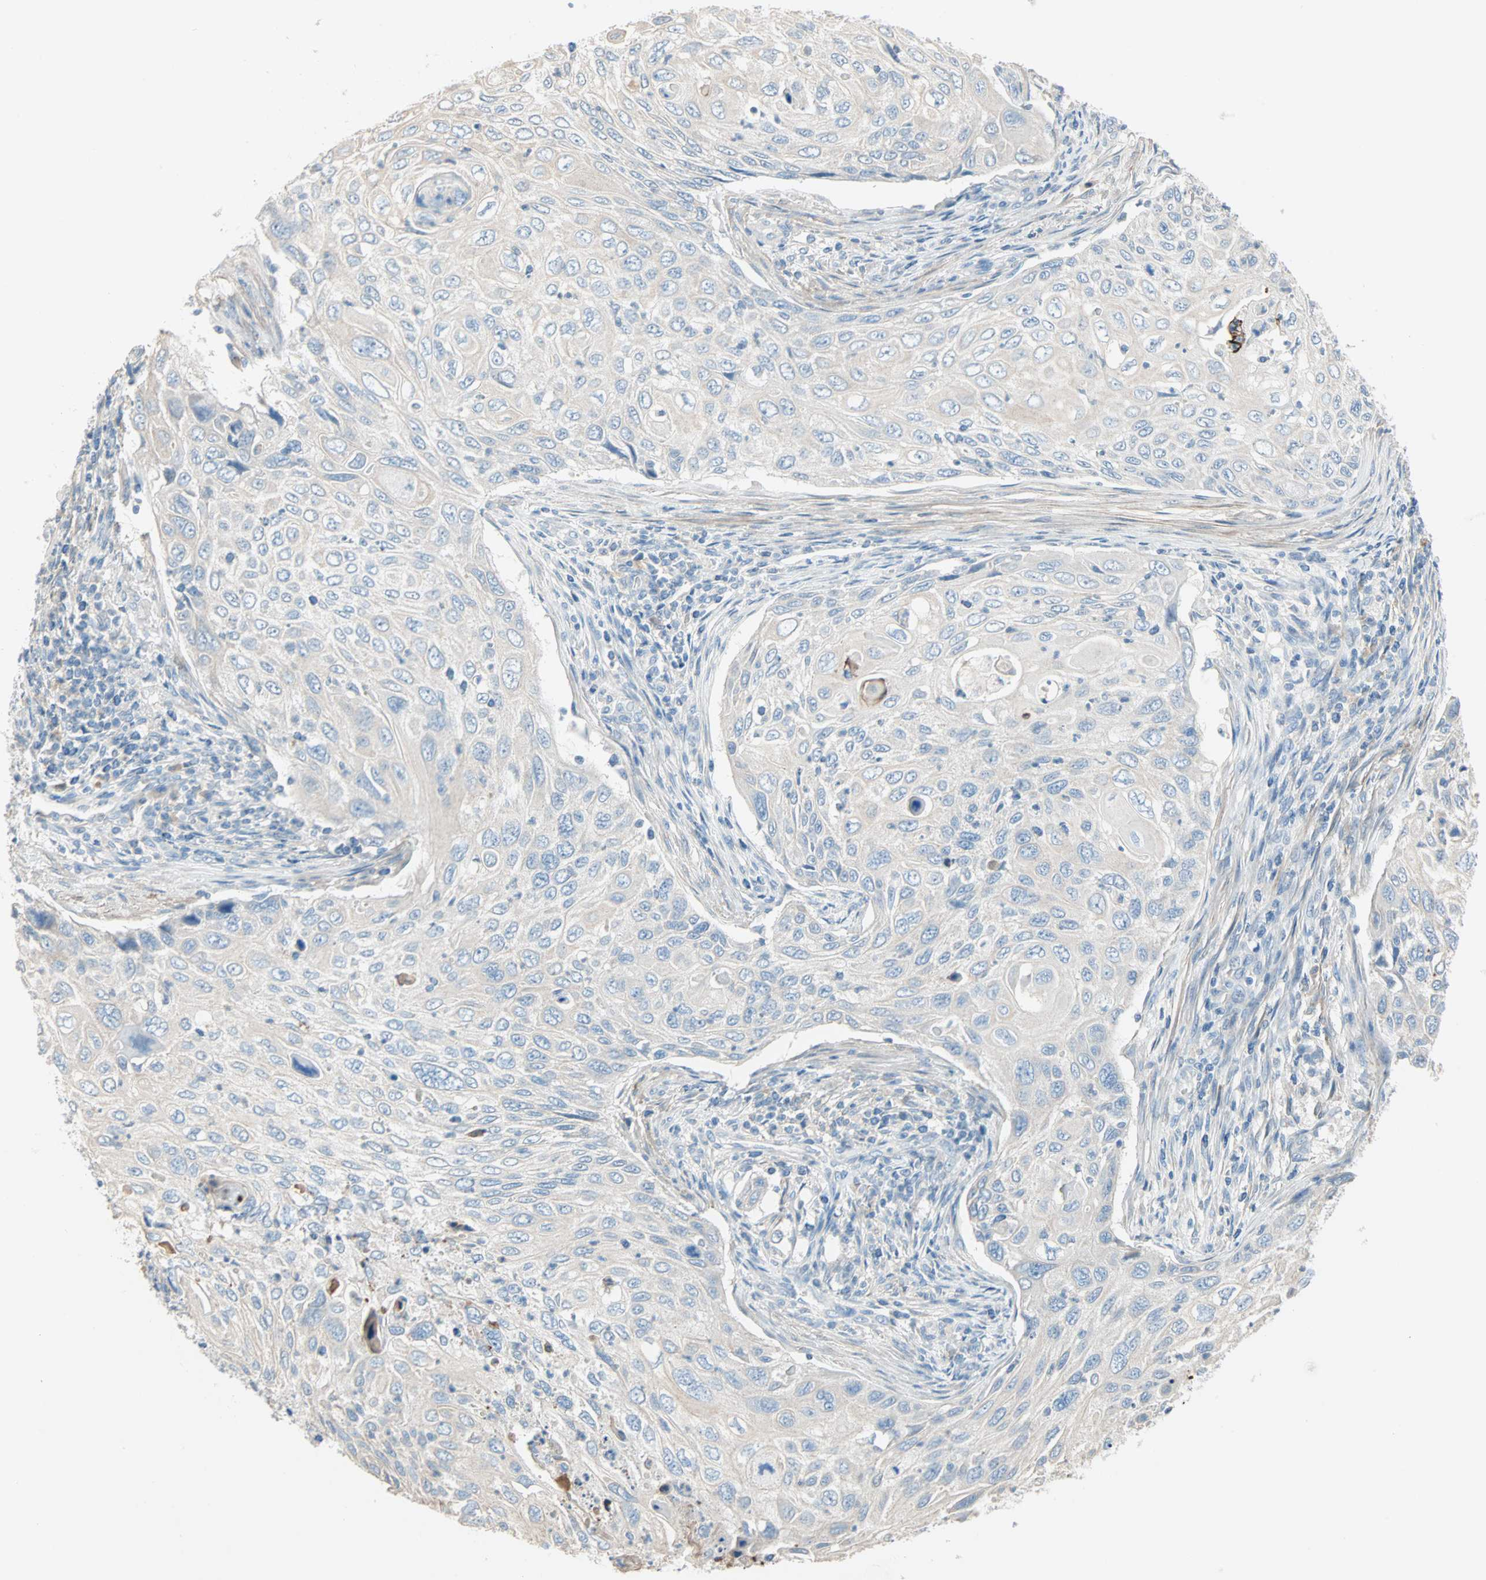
{"staining": {"intensity": "negative", "quantity": "none", "location": "none"}, "tissue": "cervical cancer", "cell_type": "Tumor cells", "image_type": "cancer", "snomed": [{"axis": "morphology", "description": "Squamous cell carcinoma, NOS"}, {"axis": "topography", "description": "Cervix"}], "caption": "Photomicrograph shows no significant protein positivity in tumor cells of squamous cell carcinoma (cervical).", "gene": "ACVRL1", "patient": {"sex": "female", "age": 70}}